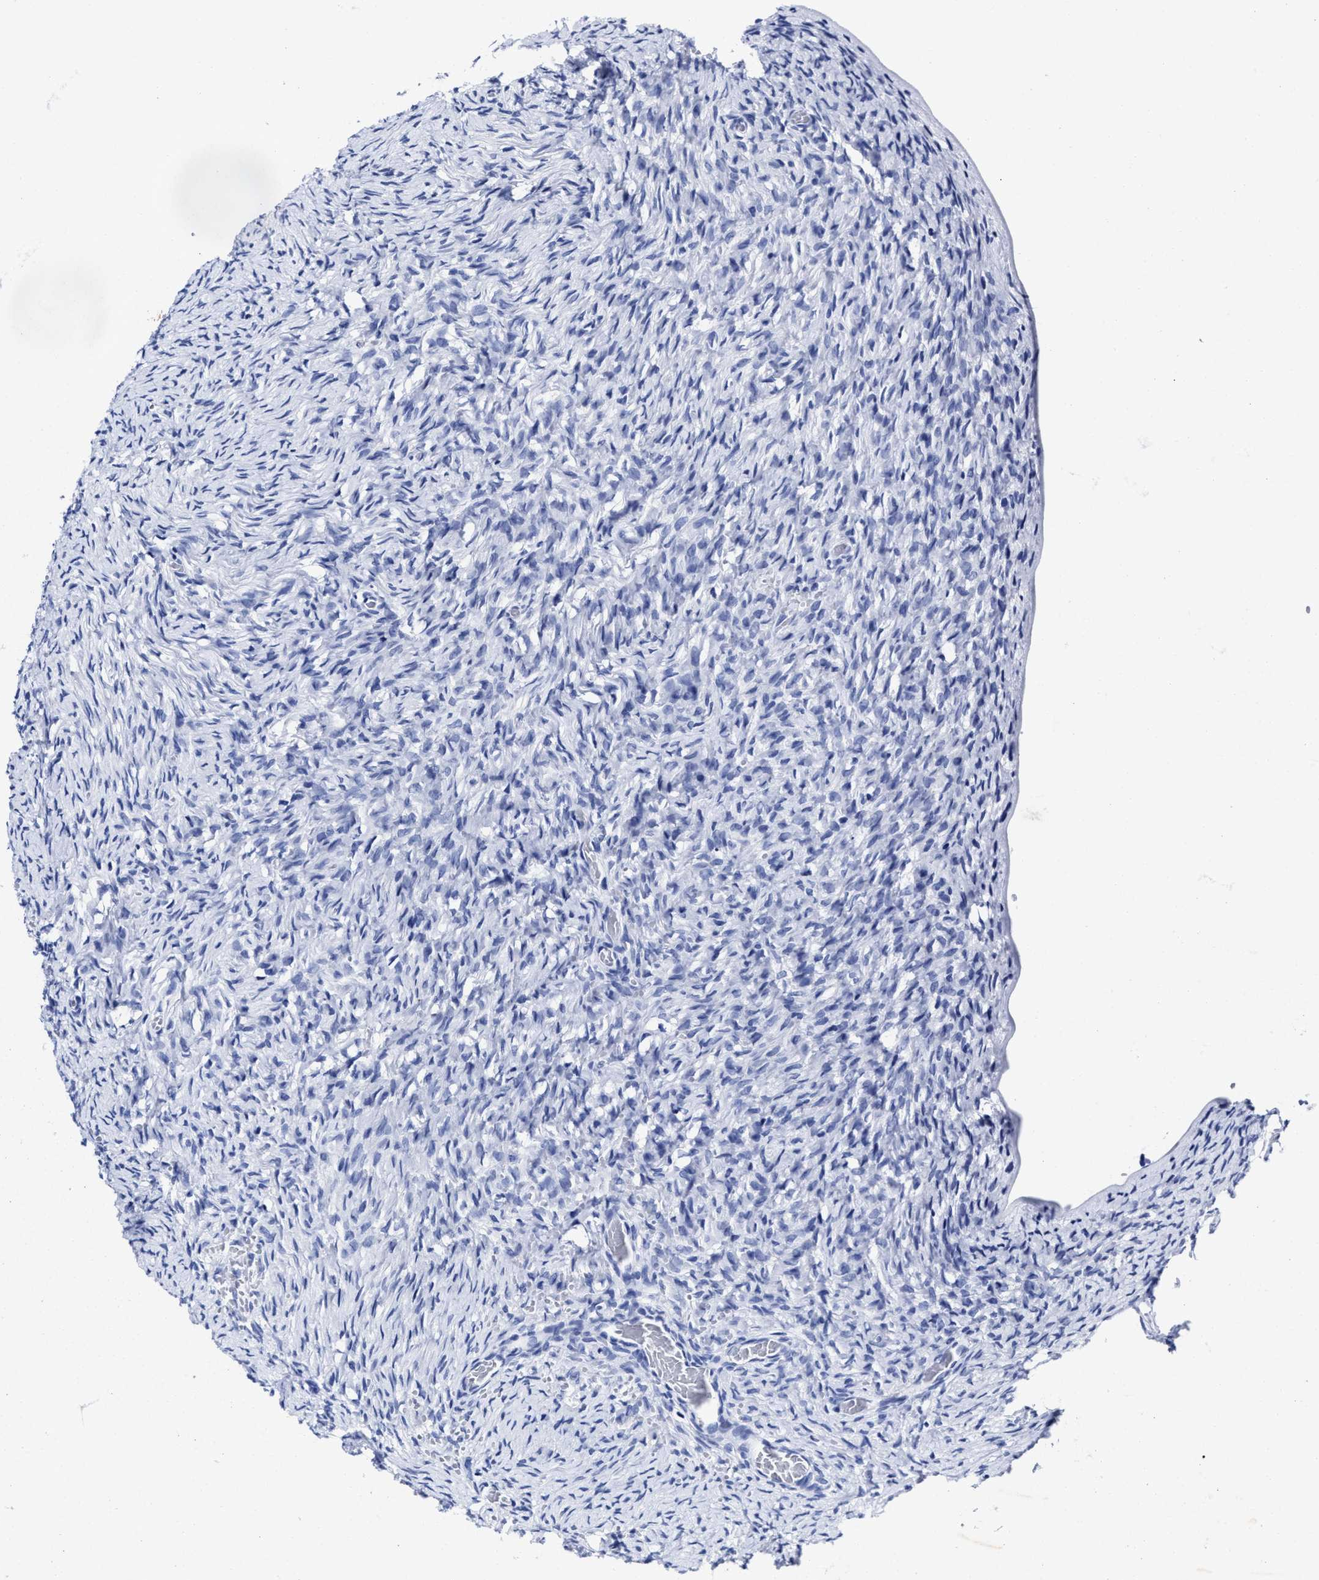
{"staining": {"intensity": "negative", "quantity": "none", "location": "none"}, "tissue": "ovary", "cell_type": "Ovarian stroma cells", "image_type": "normal", "snomed": [{"axis": "morphology", "description": "Normal tissue, NOS"}, {"axis": "topography", "description": "Ovary"}], "caption": "Image shows no protein expression in ovarian stroma cells of unremarkable ovary.", "gene": "LRRC8E", "patient": {"sex": "female", "age": 27}}